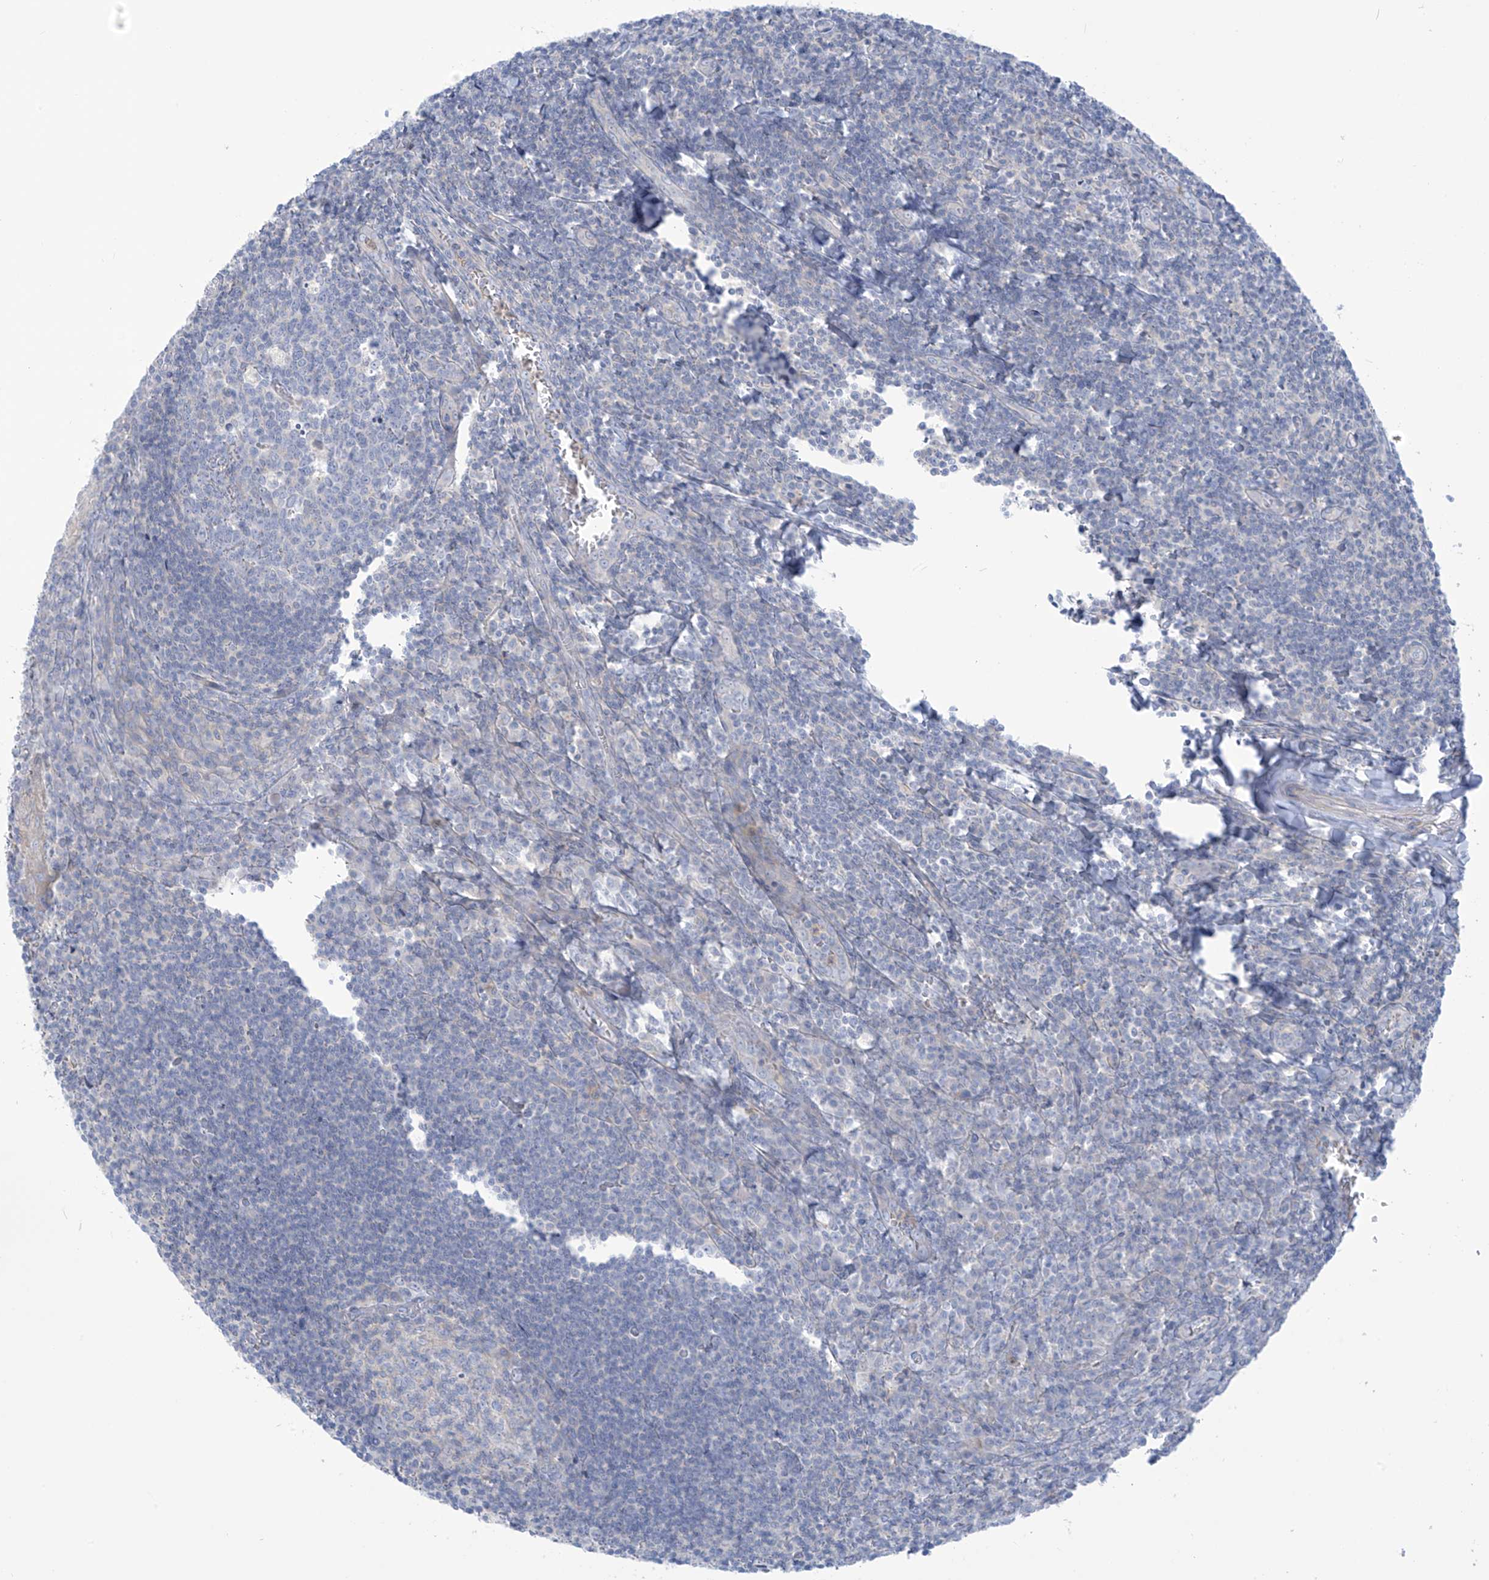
{"staining": {"intensity": "negative", "quantity": "none", "location": "none"}, "tissue": "tonsil", "cell_type": "Germinal center cells", "image_type": "normal", "snomed": [{"axis": "morphology", "description": "Normal tissue, NOS"}, {"axis": "topography", "description": "Tonsil"}], "caption": "Protein analysis of unremarkable tonsil displays no significant expression in germinal center cells.", "gene": "FABP2", "patient": {"sex": "male", "age": 27}}